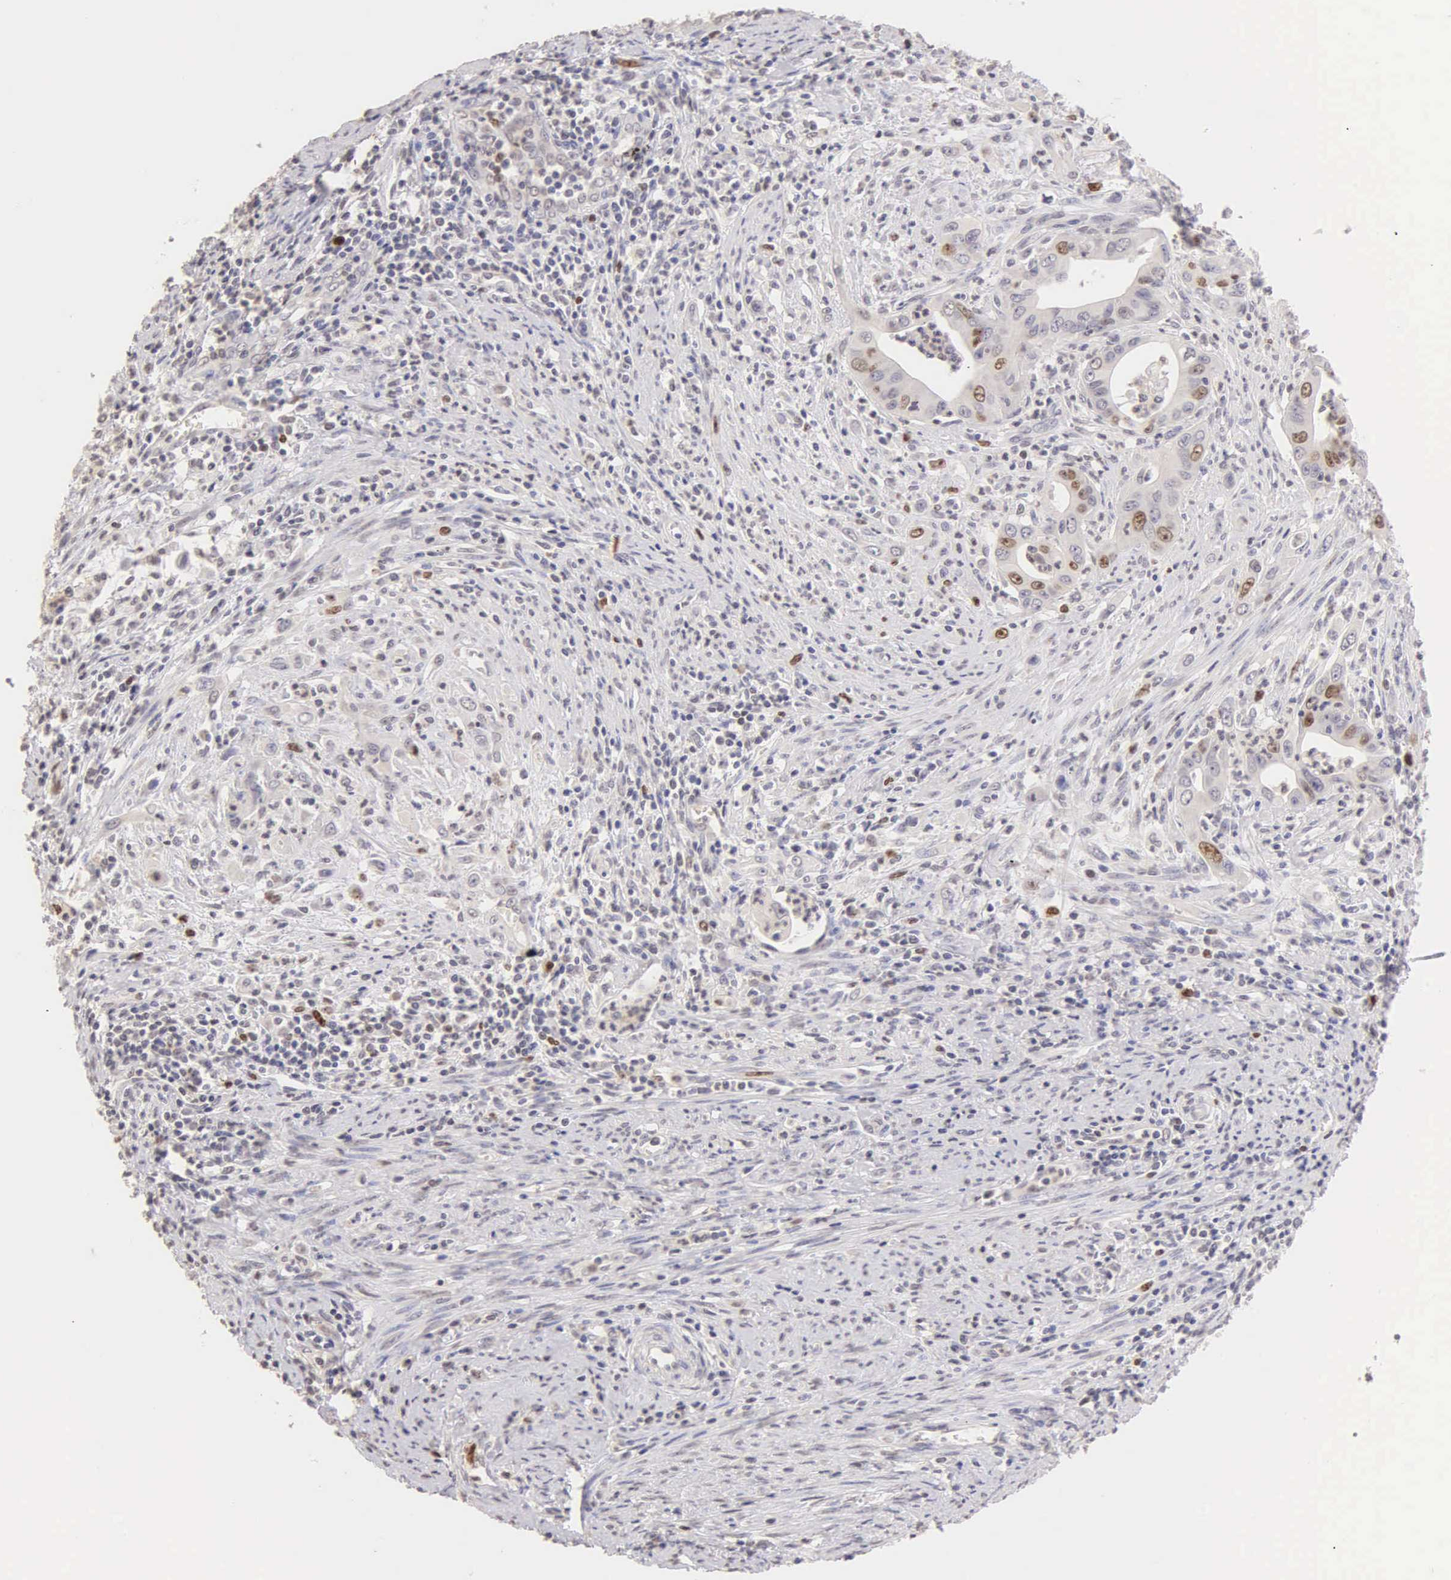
{"staining": {"intensity": "moderate", "quantity": "25%-75%", "location": "nuclear"}, "tissue": "cervical cancer", "cell_type": "Tumor cells", "image_type": "cancer", "snomed": [{"axis": "morphology", "description": "Normal tissue, NOS"}, {"axis": "morphology", "description": "Adenocarcinoma, NOS"}, {"axis": "topography", "description": "Cervix"}], "caption": "Cervical cancer (adenocarcinoma) was stained to show a protein in brown. There is medium levels of moderate nuclear positivity in approximately 25%-75% of tumor cells. Using DAB (3,3'-diaminobenzidine) (brown) and hematoxylin (blue) stains, captured at high magnification using brightfield microscopy.", "gene": "MKI67", "patient": {"sex": "female", "age": 34}}